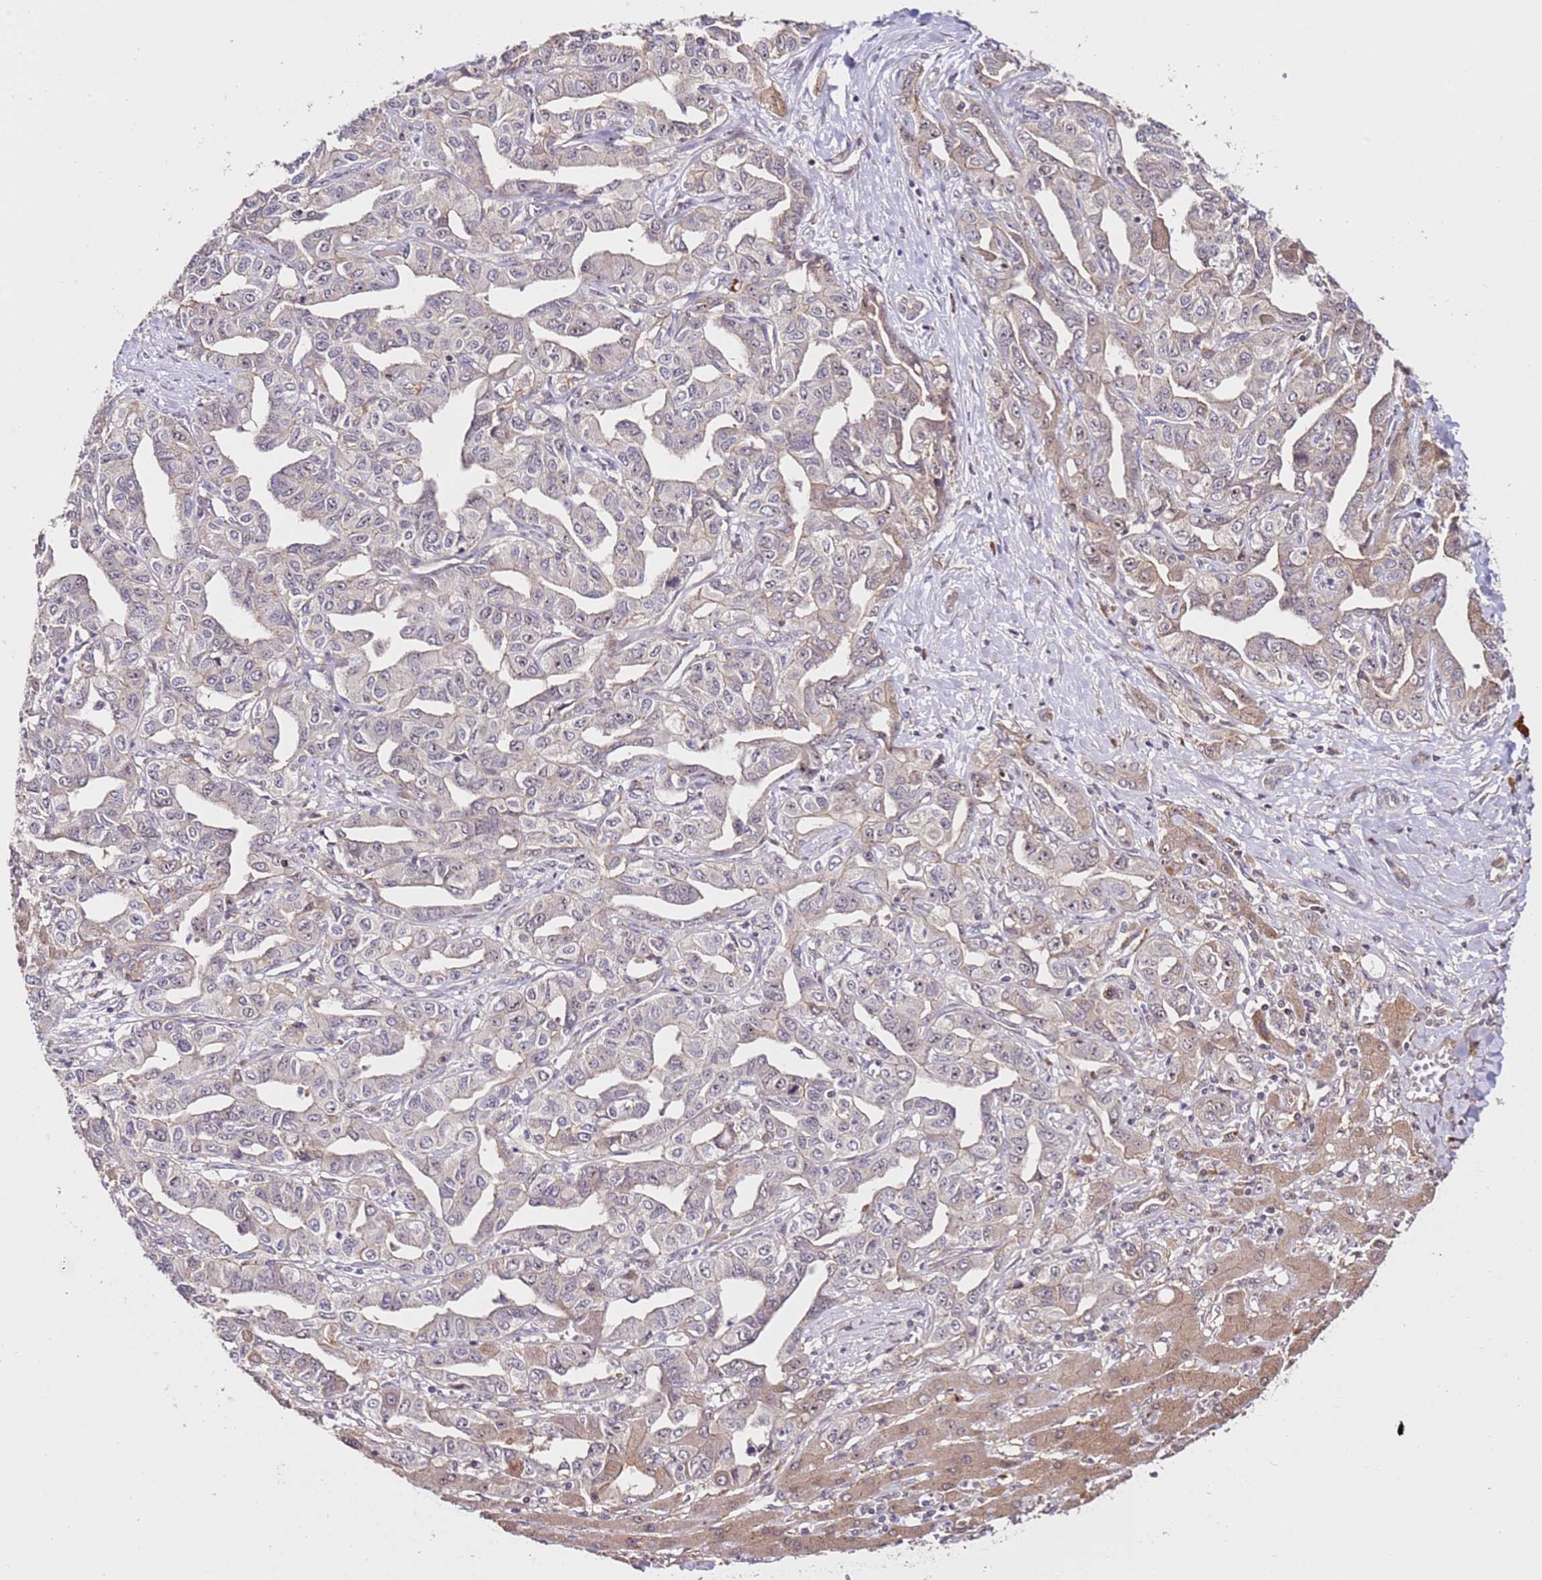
{"staining": {"intensity": "moderate", "quantity": "<25%", "location": "cytoplasmic/membranous,nuclear"}, "tissue": "liver cancer", "cell_type": "Tumor cells", "image_type": "cancer", "snomed": [{"axis": "morphology", "description": "Cholangiocarcinoma"}, {"axis": "topography", "description": "Liver"}], "caption": "Moderate cytoplasmic/membranous and nuclear expression for a protein is seen in approximately <25% of tumor cells of liver cancer (cholangiocarcinoma) using immunohistochemistry.", "gene": "DDX27", "patient": {"sex": "male", "age": 59}}